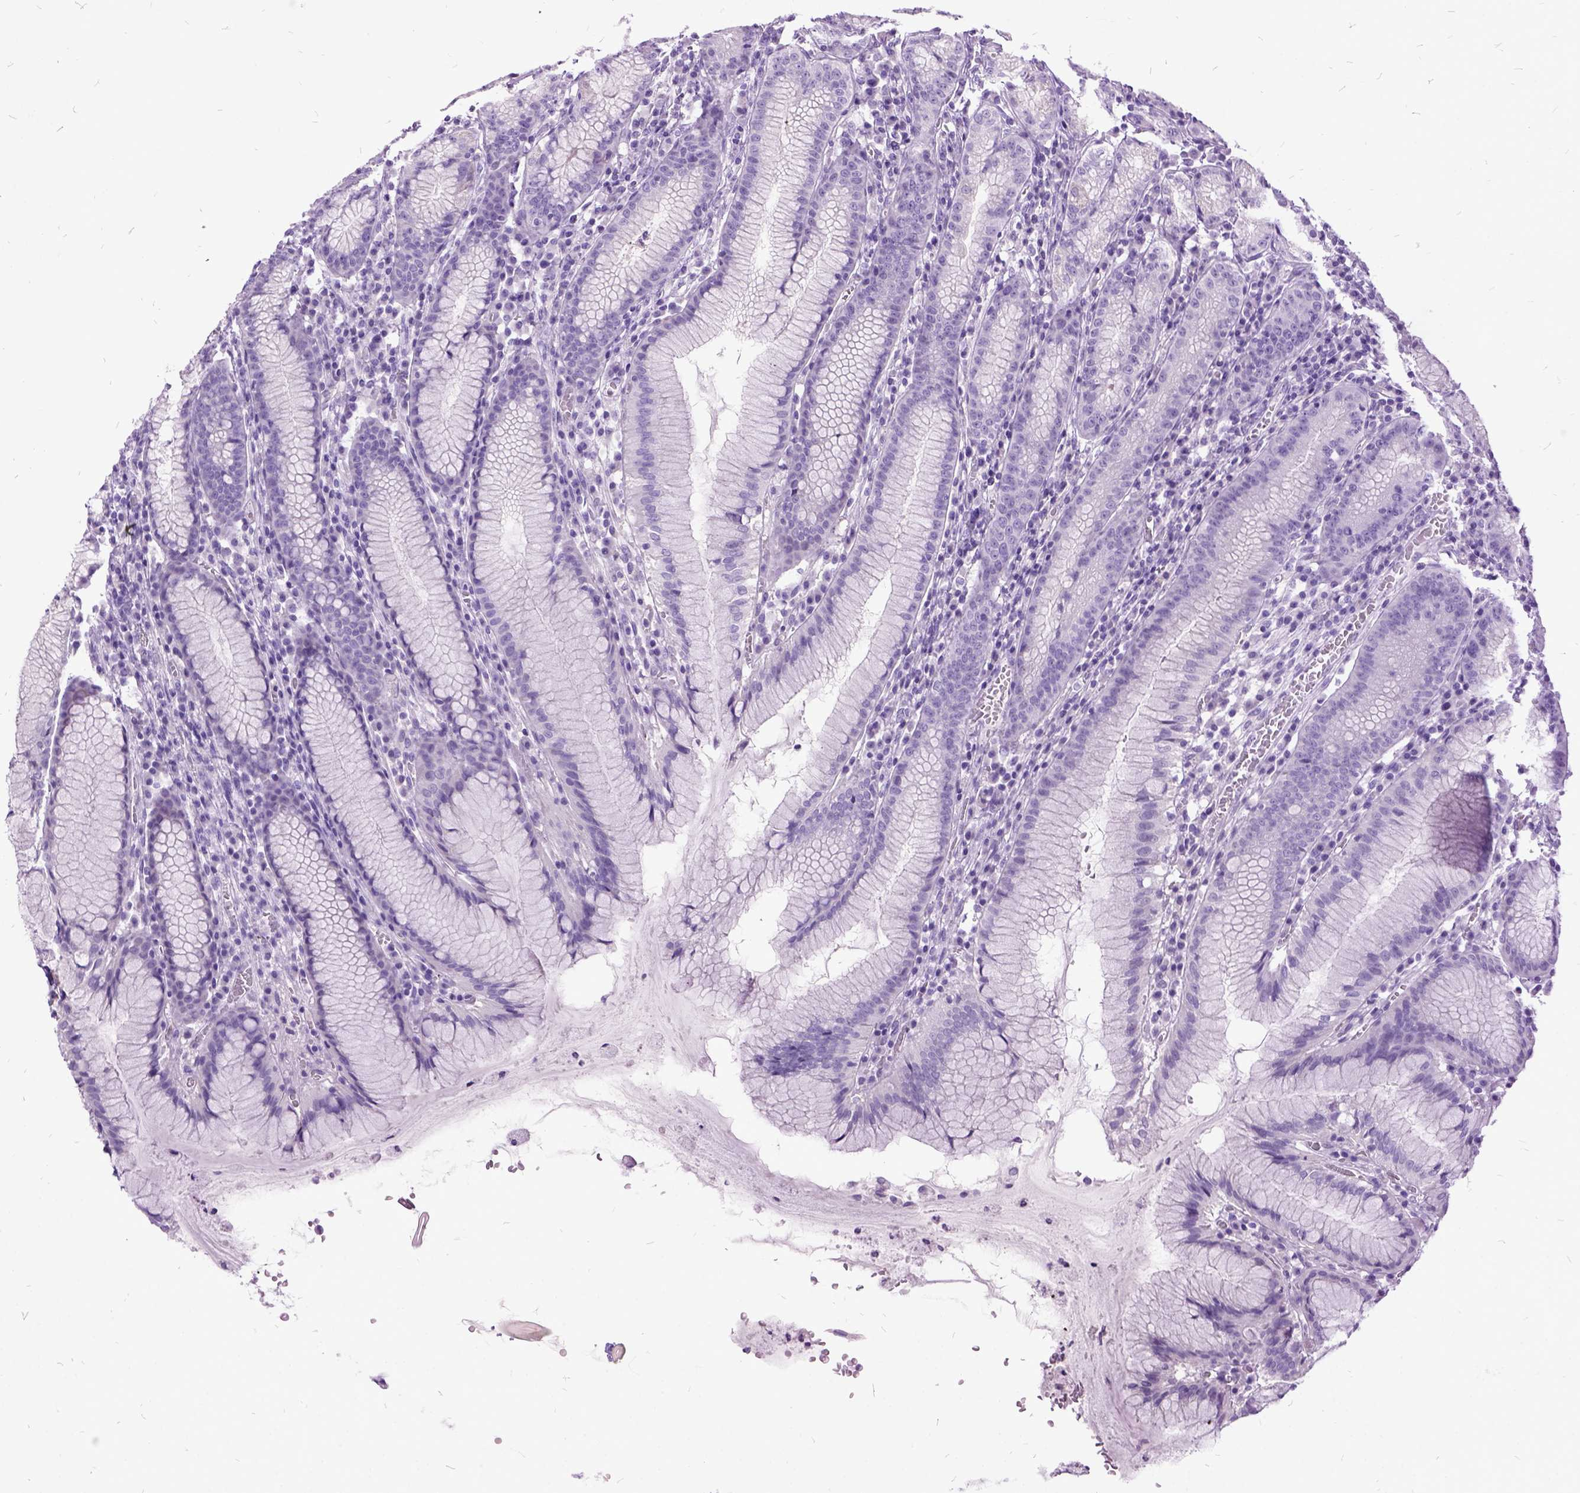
{"staining": {"intensity": "negative", "quantity": "none", "location": "none"}, "tissue": "stomach", "cell_type": "Glandular cells", "image_type": "normal", "snomed": [{"axis": "morphology", "description": "Normal tissue, NOS"}, {"axis": "topography", "description": "Stomach"}], "caption": "Immunohistochemical staining of unremarkable stomach exhibits no significant staining in glandular cells. (Immunohistochemistry, brightfield microscopy, high magnification).", "gene": "MME", "patient": {"sex": "male", "age": 55}}